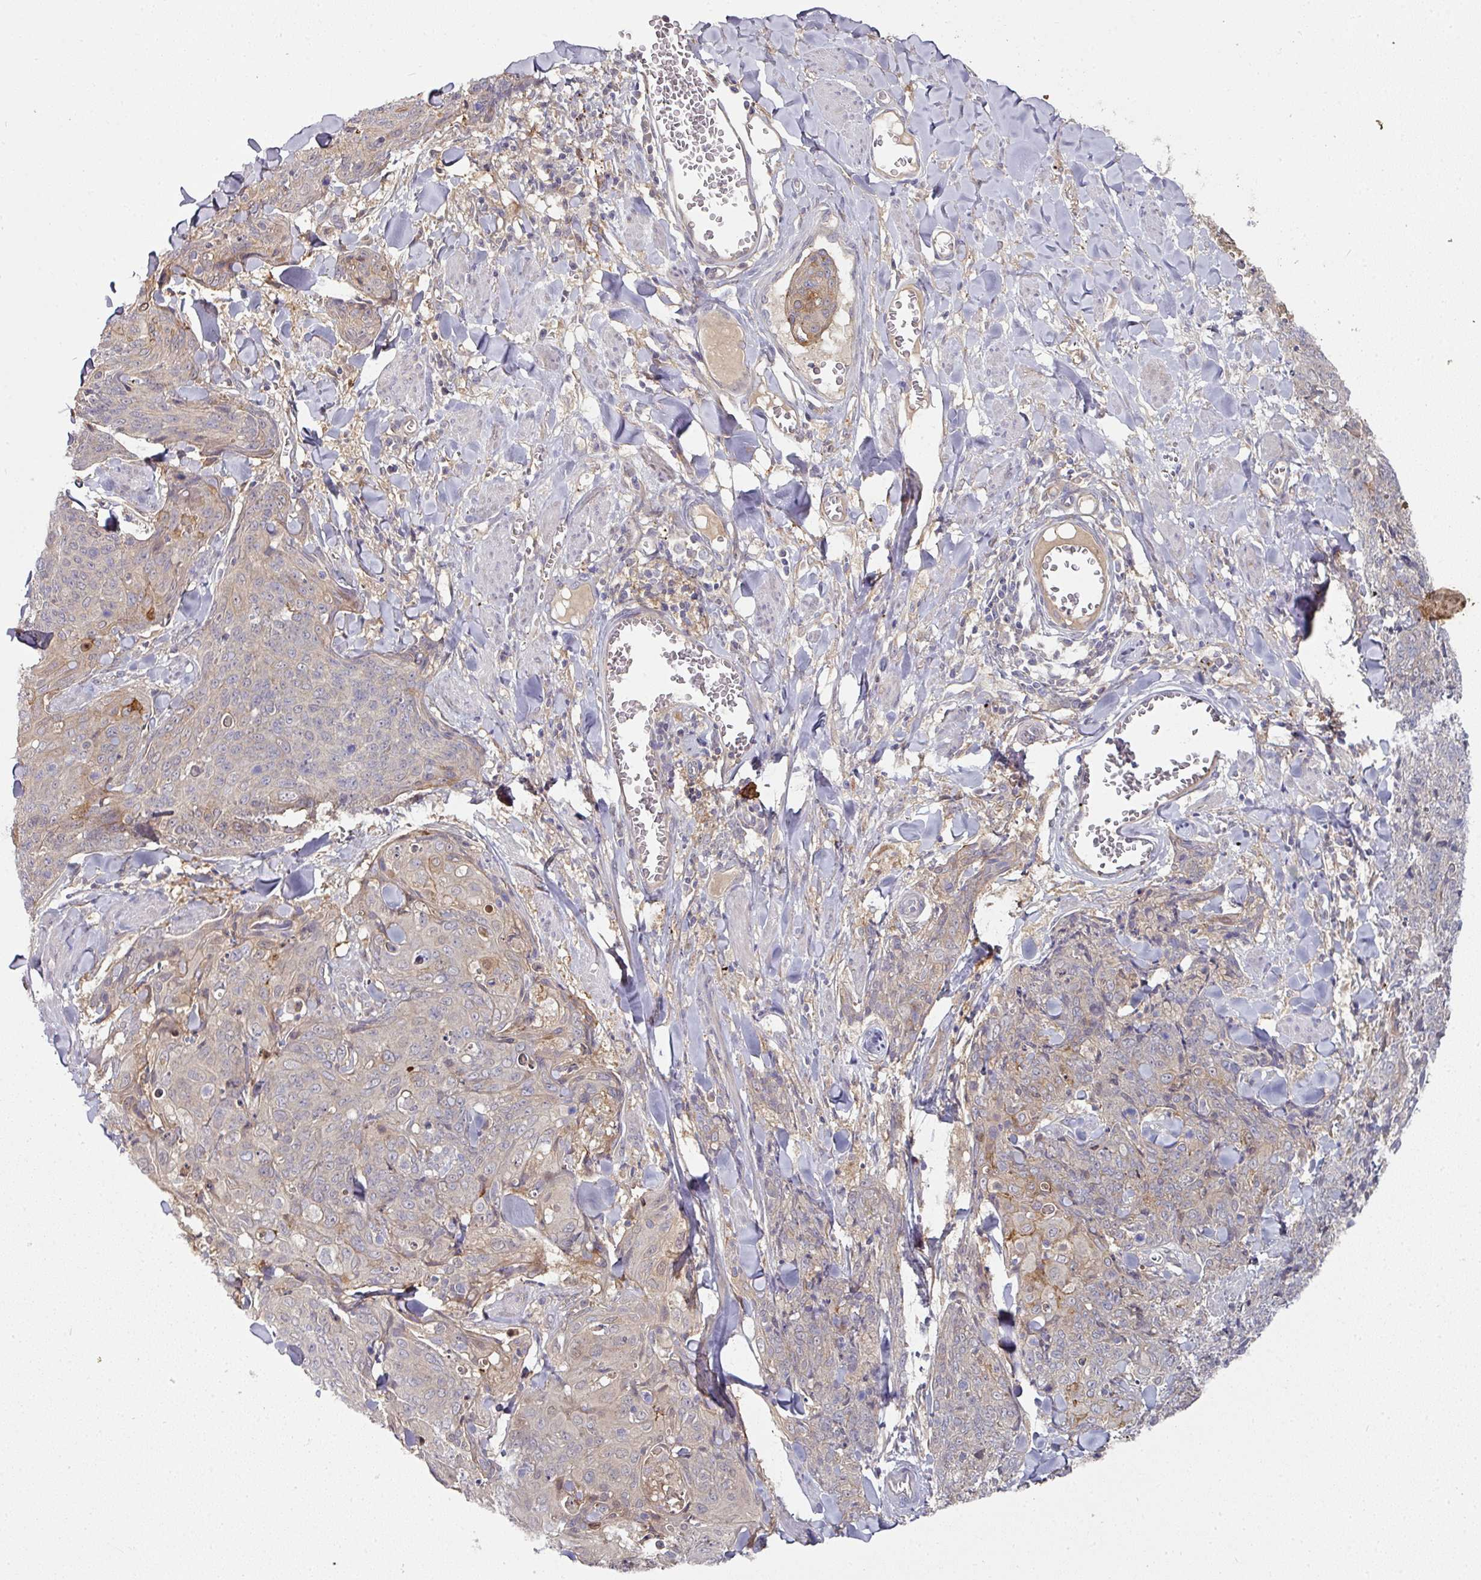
{"staining": {"intensity": "moderate", "quantity": "<25%", "location": "cytoplasmic/membranous"}, "tissue": "skin cancer", "cell_type": "Tumor cells", "image_type": "cancer", "snomed": [{"axis": "morphology", "description": "Squamous cell carcinoma, NOS"}, {"axis": "topography", "description": "Skin"}, {"axis": "topography", "description": "Vulva"}], "caption": "Moderate cytoplasmic/membranous protein staining is identified in approximately <25% of tumor cells in skin cancer.", "gene": "CTDSP2", "patient": {"sex": "female", "age": 85}}